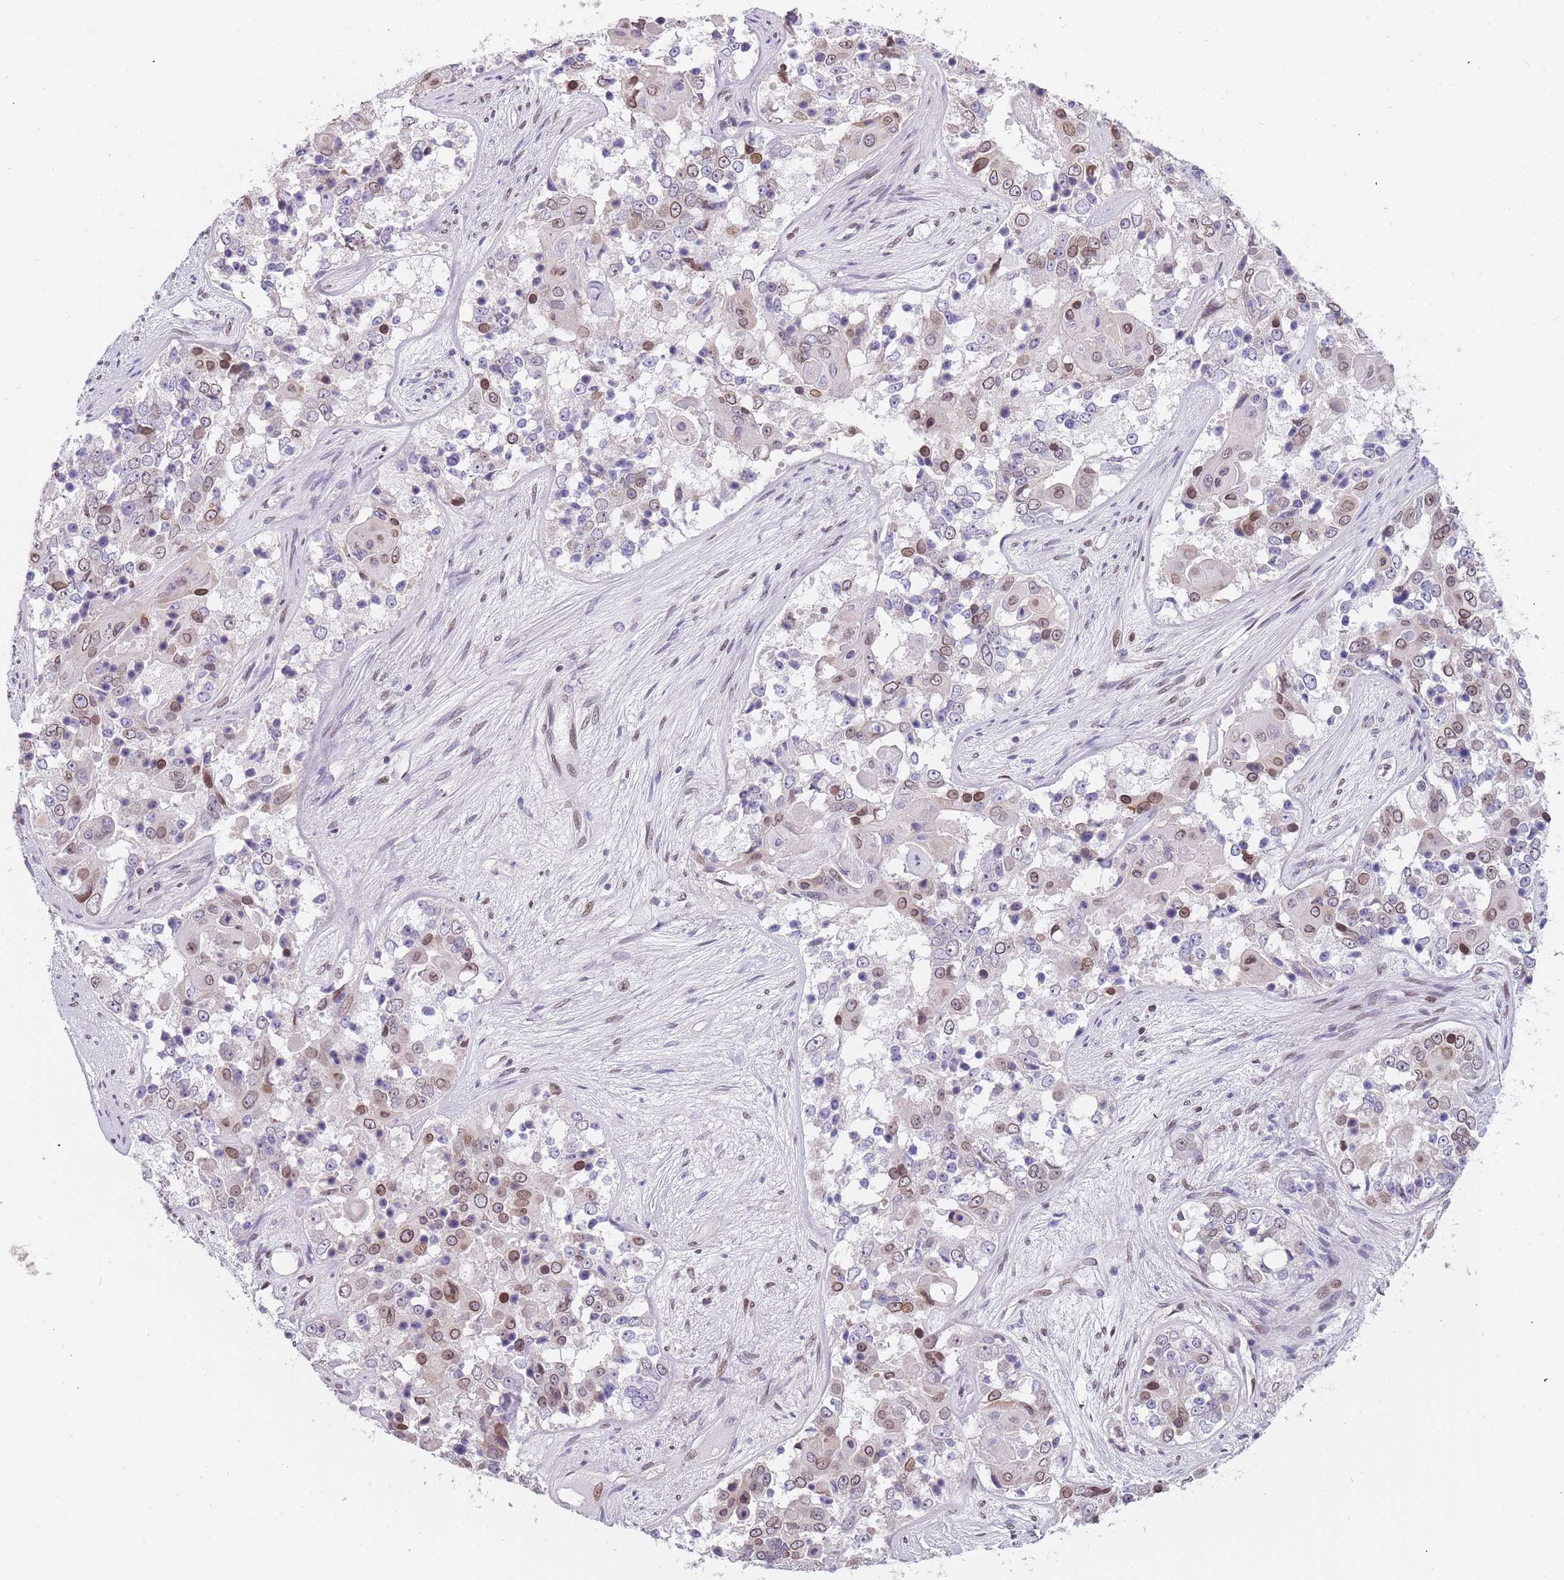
{"staining": {"intensity": "moderate", "quantity": "<25%", "location": "cytoplasmic/membranous,nuclear"}, "tissue": "ovarian cancer", "cell_type": "Tumor cells", "image_type": "cancer", "snomed": [{"axis": "morphology", "description": "Carcinoma, endometroid"}, {"axis": "topography", "description": "Ovary"}], "caption": "Immunohistochemistry (IHC) (DAB) staining of ovarian cancer shows moderate cytoplasmic/membranous and nuclear protein positivity in approximately <25% of tumor cells. The staining was performed using DAB, with brown indicating positive protein expression. Nuclei are stained blue with hematoxylin.", "gene": "KLHDC2", "patient": {"sex": "female", "age": 51}}